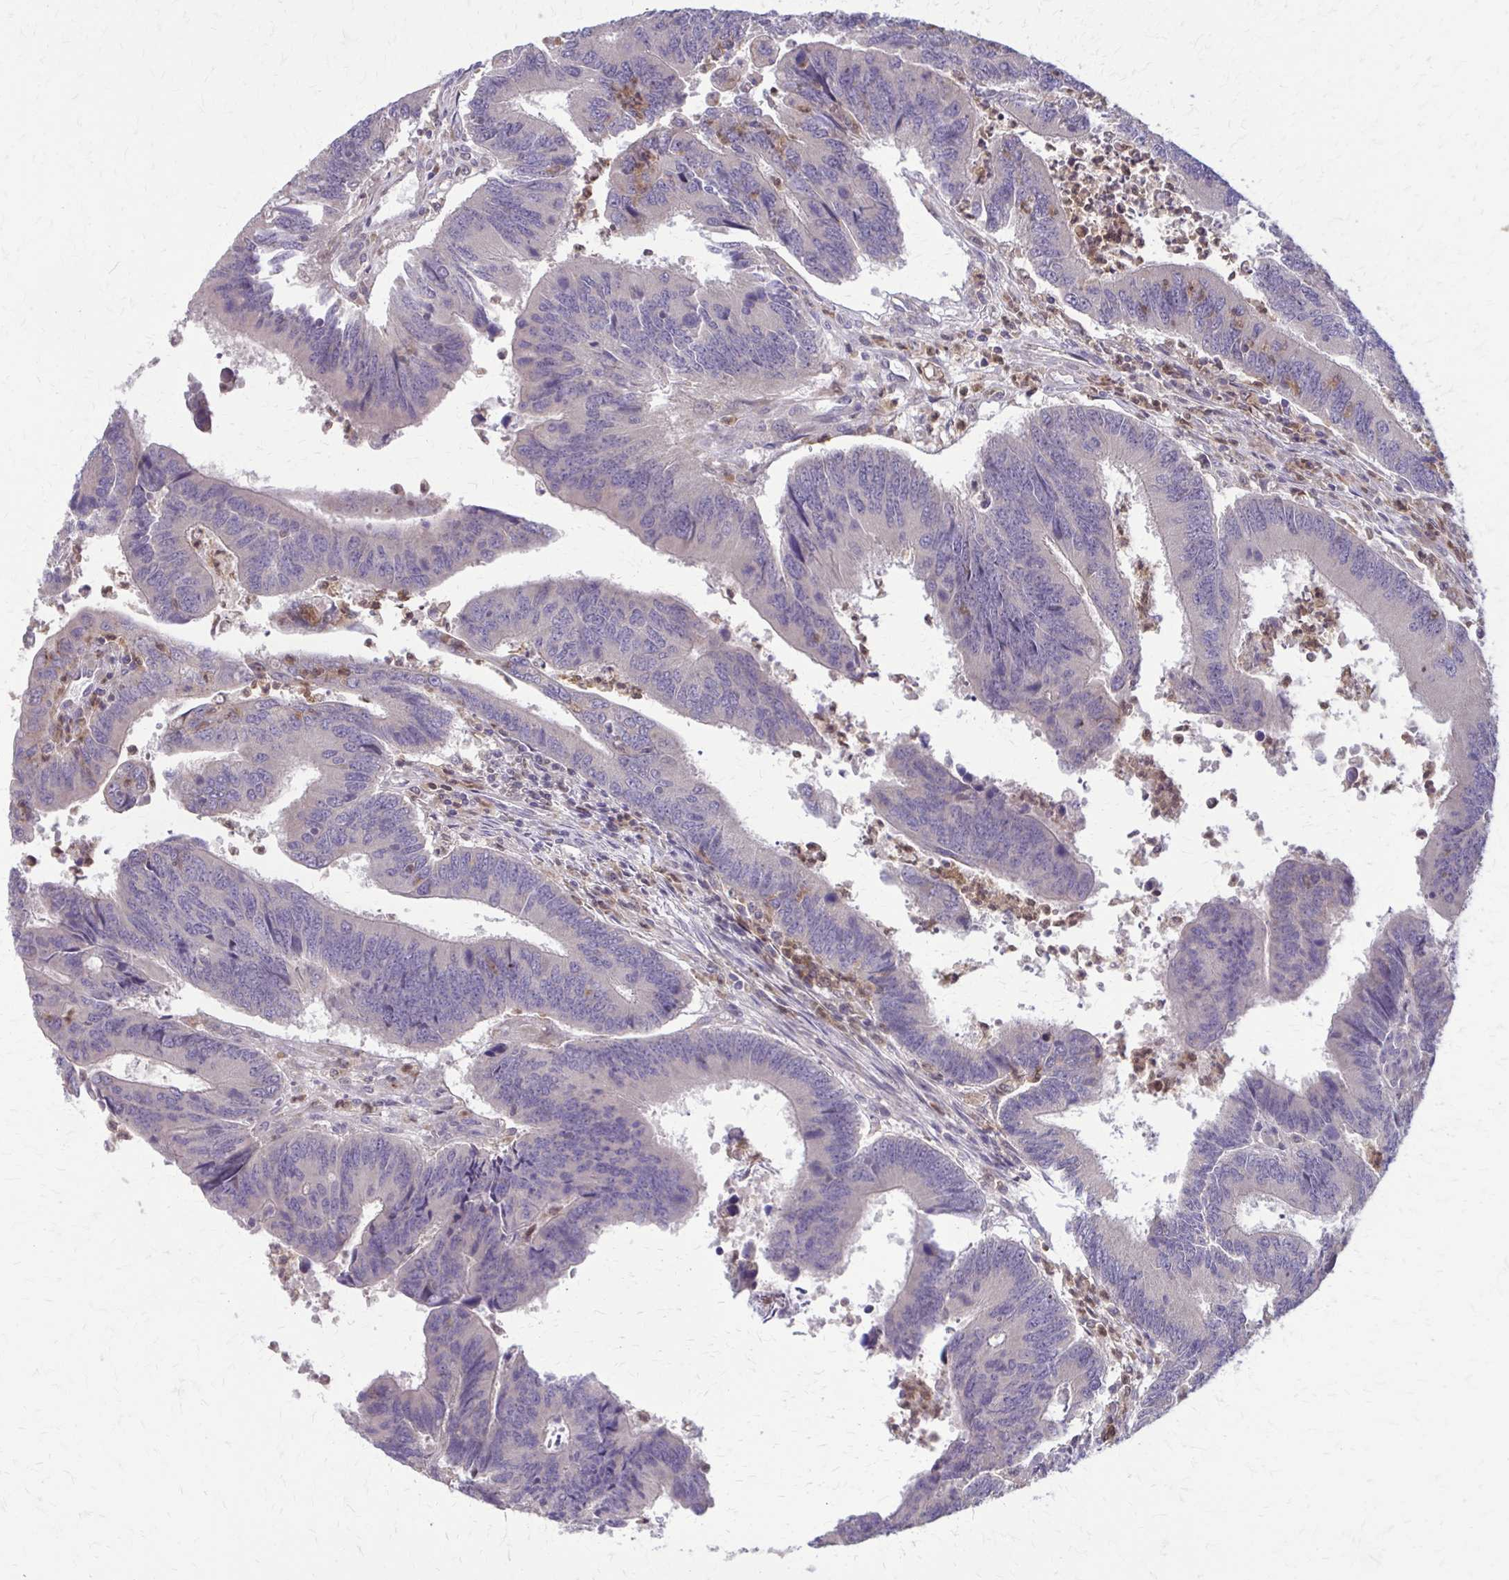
{"staining": {"intensity": "negative", "quantity": "none", "location": "none"}, "tissue": "colorectal cancer", "cell_type": "Tumor cells", "image_type": "cancer", "snomed": [{"axis": "morphology", "description": "Adenocarcinoma, NOS"}, {"axis": "topography", "description": "Colon"}], "caption": "An image of human adenocarcinoma (colorectal) is negative for staining in tumor cells.", "gene": "NRBF2", "patient": {"sex": "female", "age": 67}}